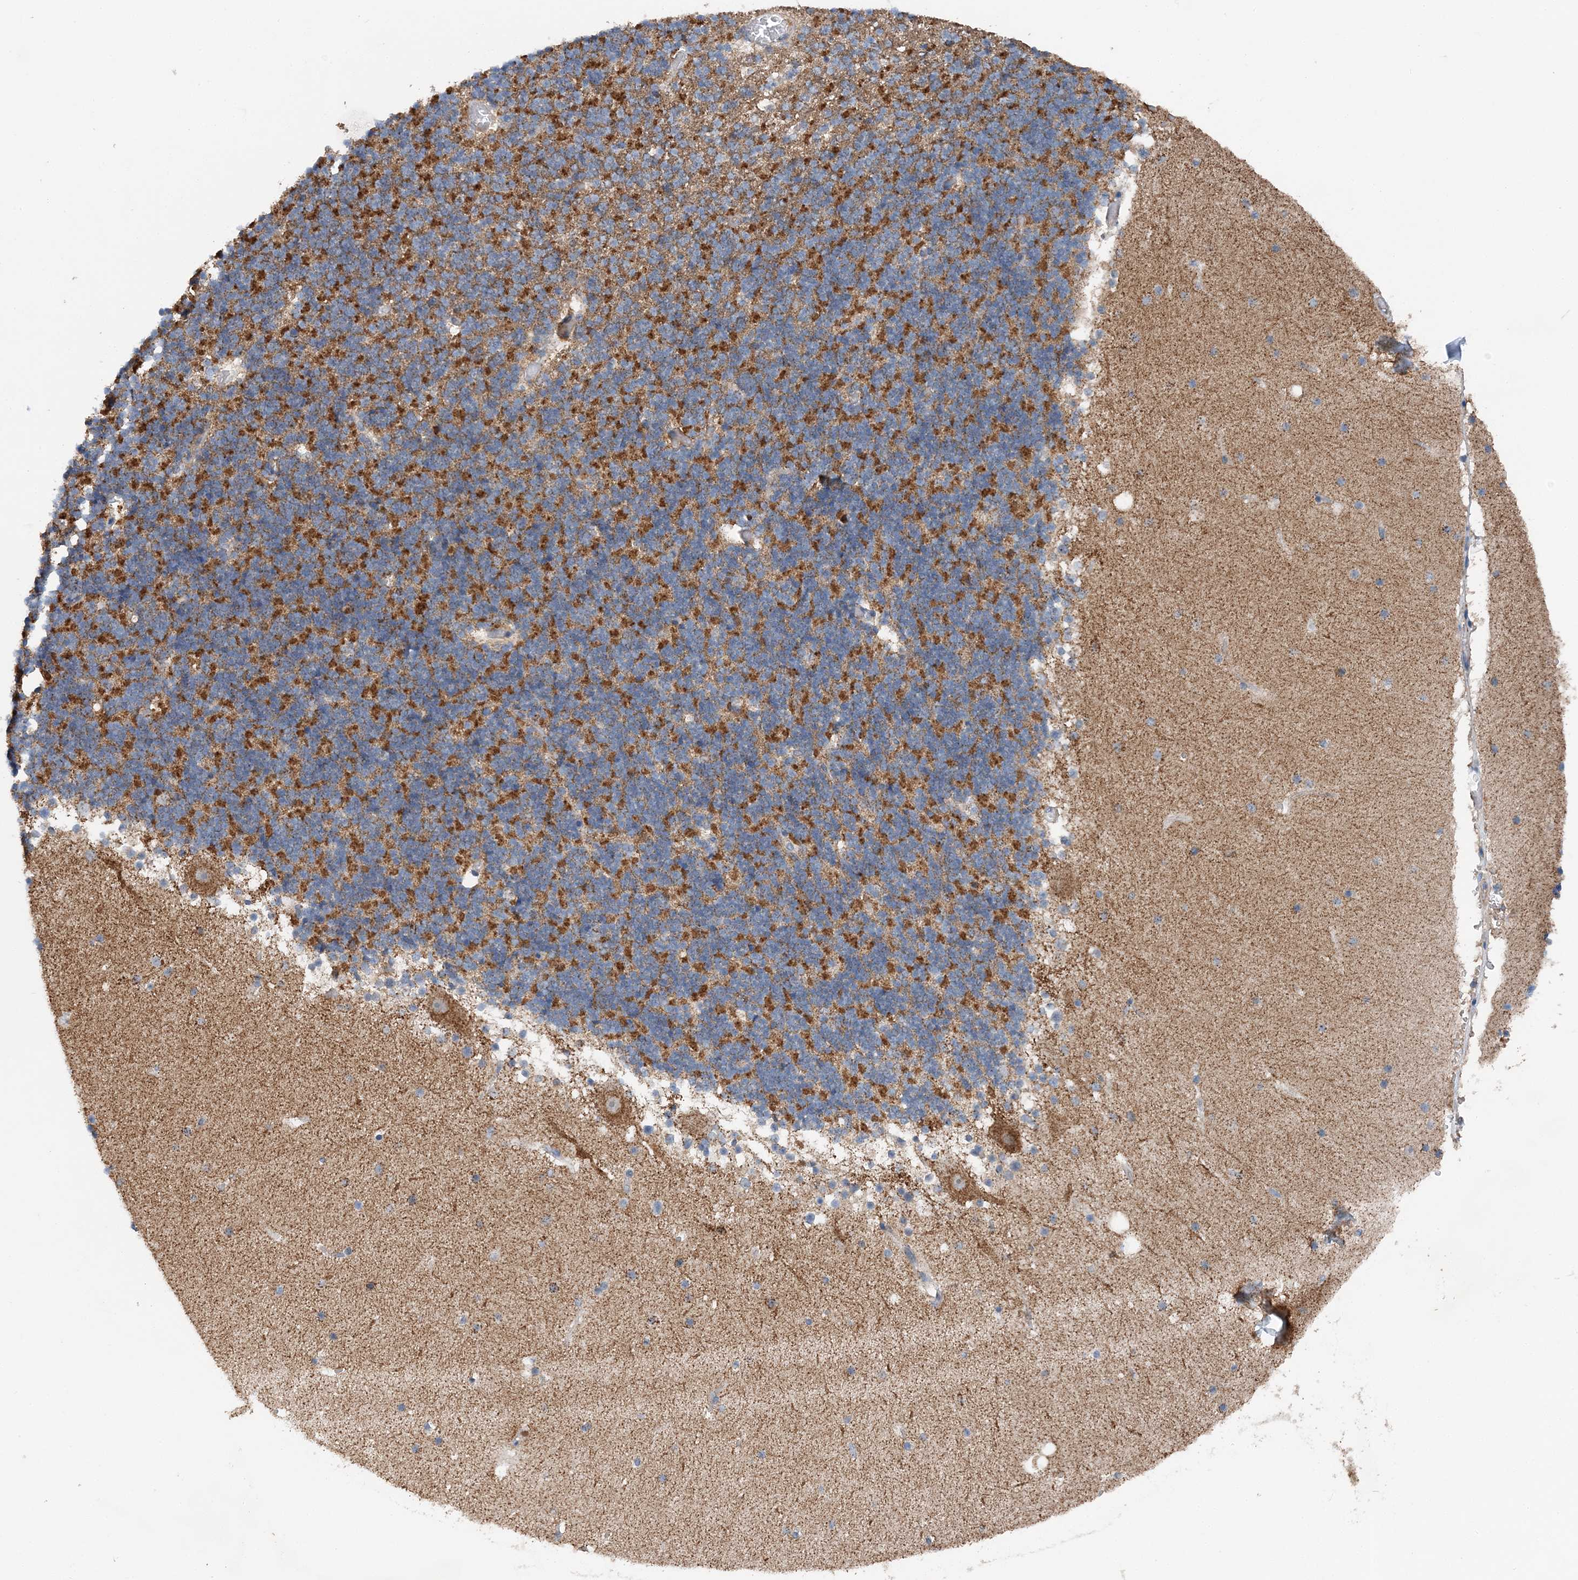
{"staining": {"intensity": "moderate", "quantity": "25%-75%", "location": "cytoplasmic/membranous"}, "tissue": "cerebellum", "cell_type": "Cells in granular layer", "image_type": "normal", "snomed": [{"axis": "morphology", "description": "Normal tissue, NOS"}, {"axis": "topography", "description": "Cerebellum"}], "caption": "An image of cerebellum stained for a protein exhibits moderate cytoplasmic/membranous brown staining in cells in granular layer.", "gene": "SPRY2", "patient": {"sex": "male", "age": 57}}